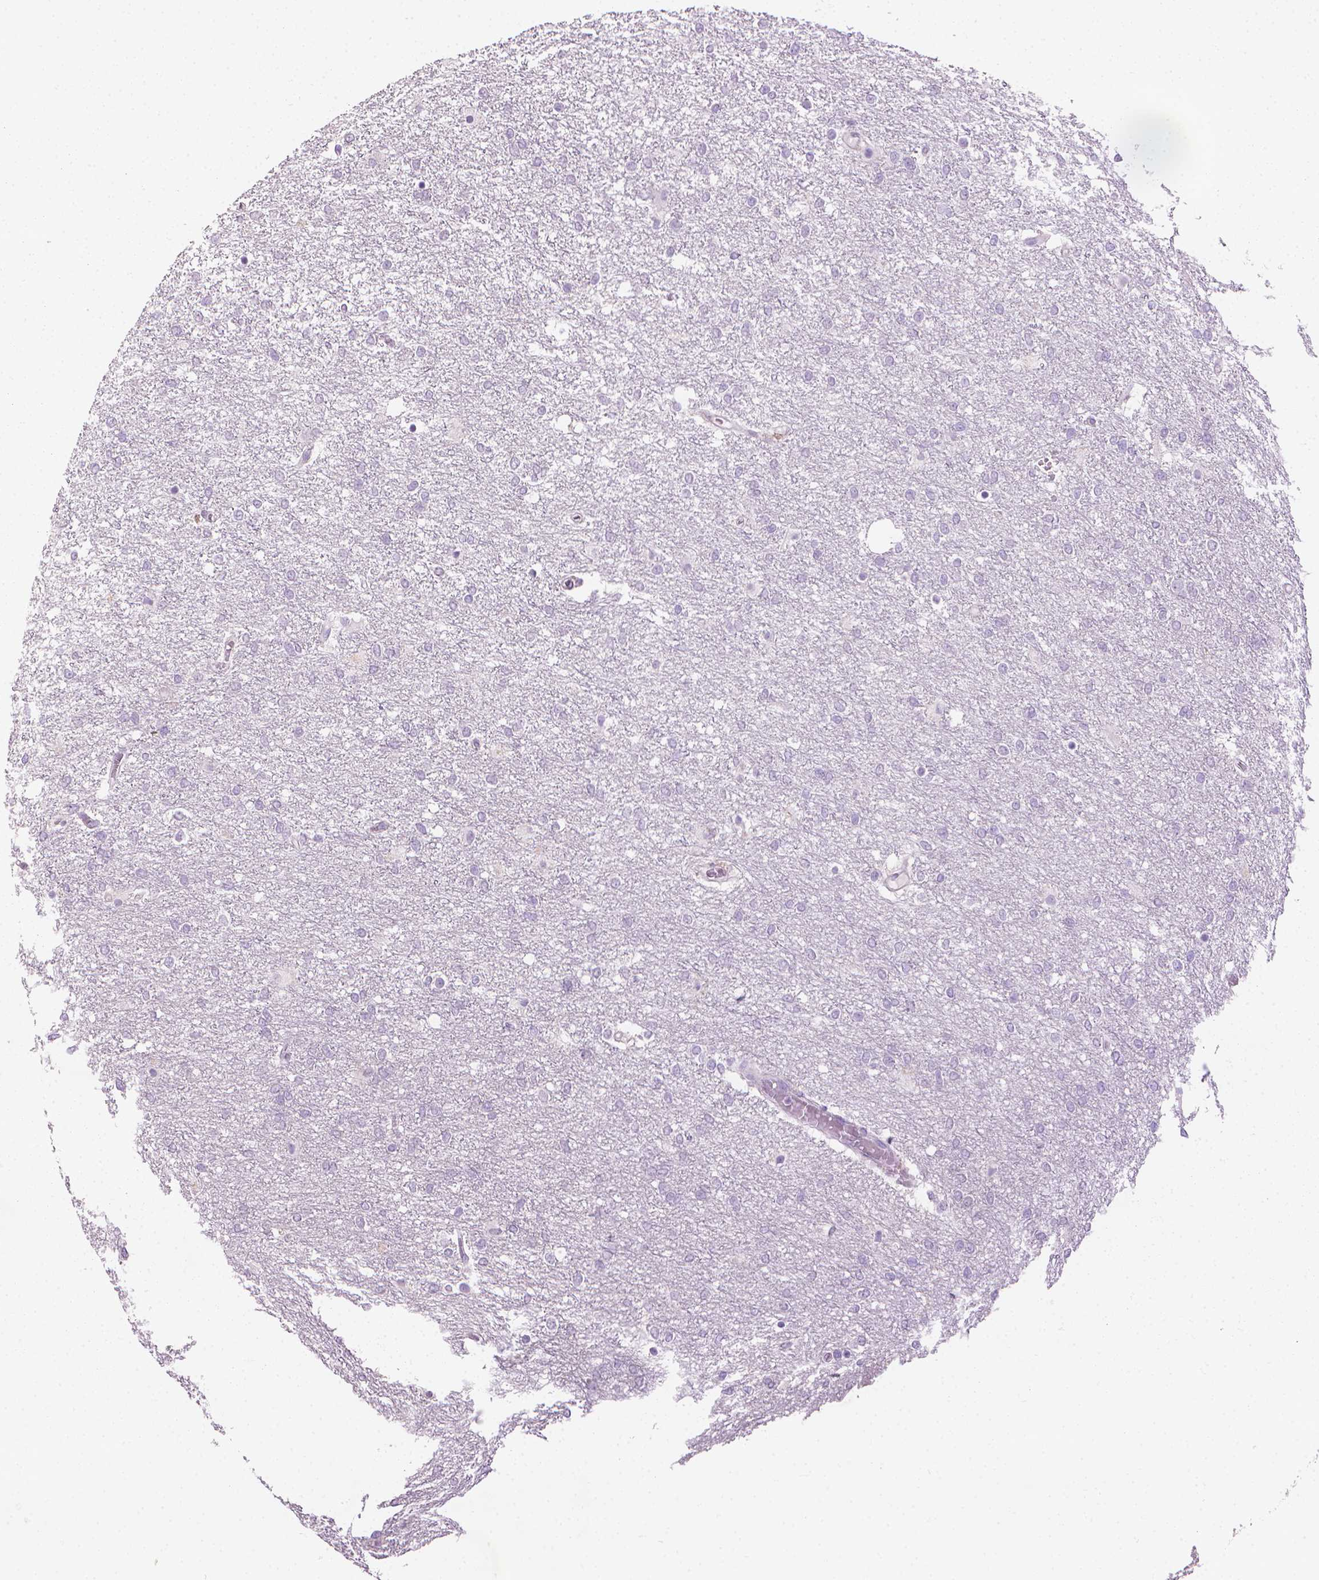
{"staining": {"intensity": "negative", "quantity": "none", "location": "none"}, "tissue": "glioma", "cell_type": "Tumor cells", "image_type": "cancer", "snomed": [{"axis": "morphology", "description": "Glioma, malignant, High grade"}, {"axis": "topography", "description": "Brain"}], "caption": "Glioma was stained to show a protein in brown. There is no significant positivity in tumor cells.", "gene": "MLANA", "patient": {"sex": "female", "age": 61}}